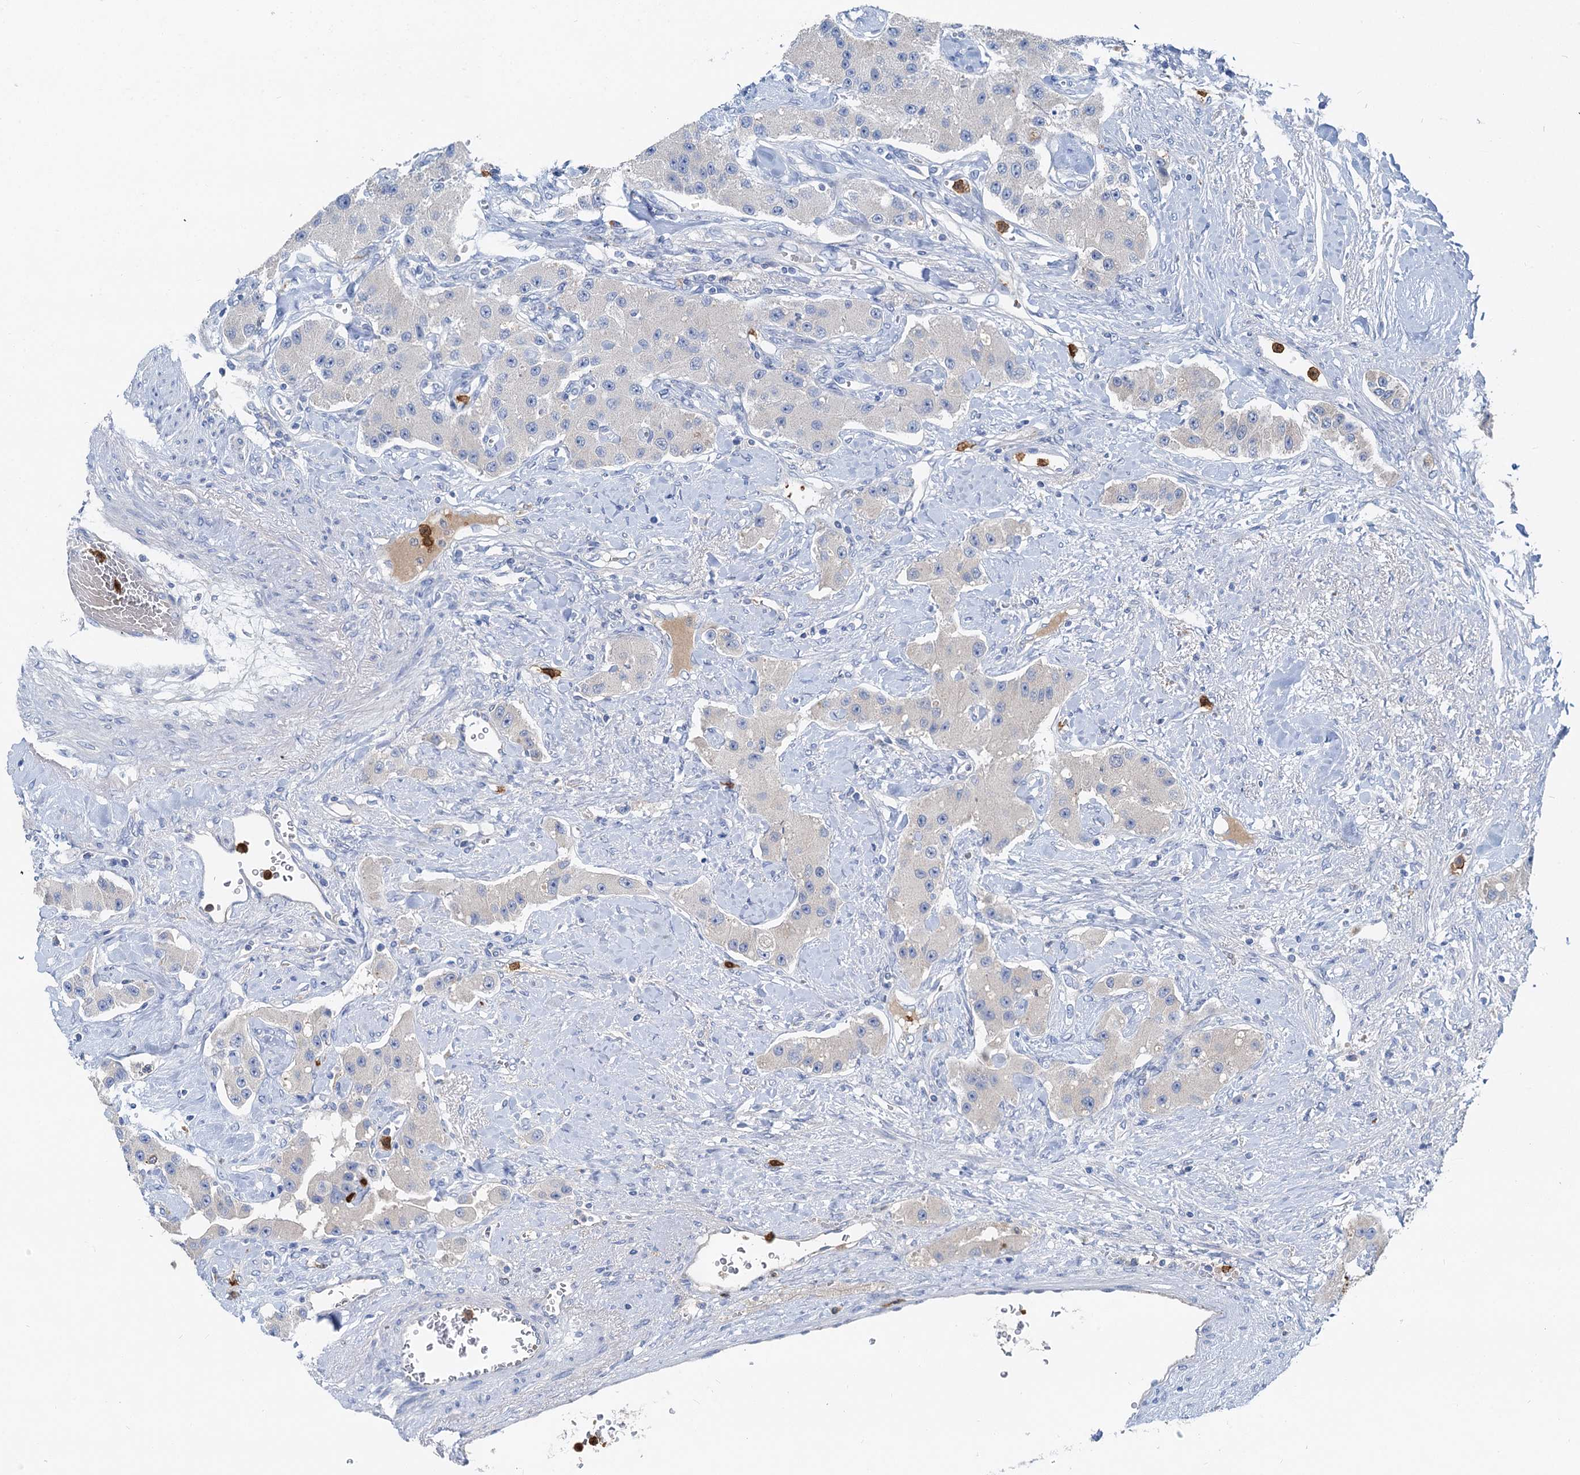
{"staining": {"intensity": "negative", "quantity": "none", "location": "none"}, "tissue": "carcinoid", "cell_type": "Tumor cells", "image_type": "cancer", "snomed": [{"axis": "morphology", "description": "Carcinoid, malignant, NOS"}, {"axis": "topography", "description": "Pancreas"}], "caption": "Immunohistochemical staining of carcinoid exhibits no significant staining in tumor cells.", "gene": "OTOA", "patient": {"sex": "male", "age": 41}}